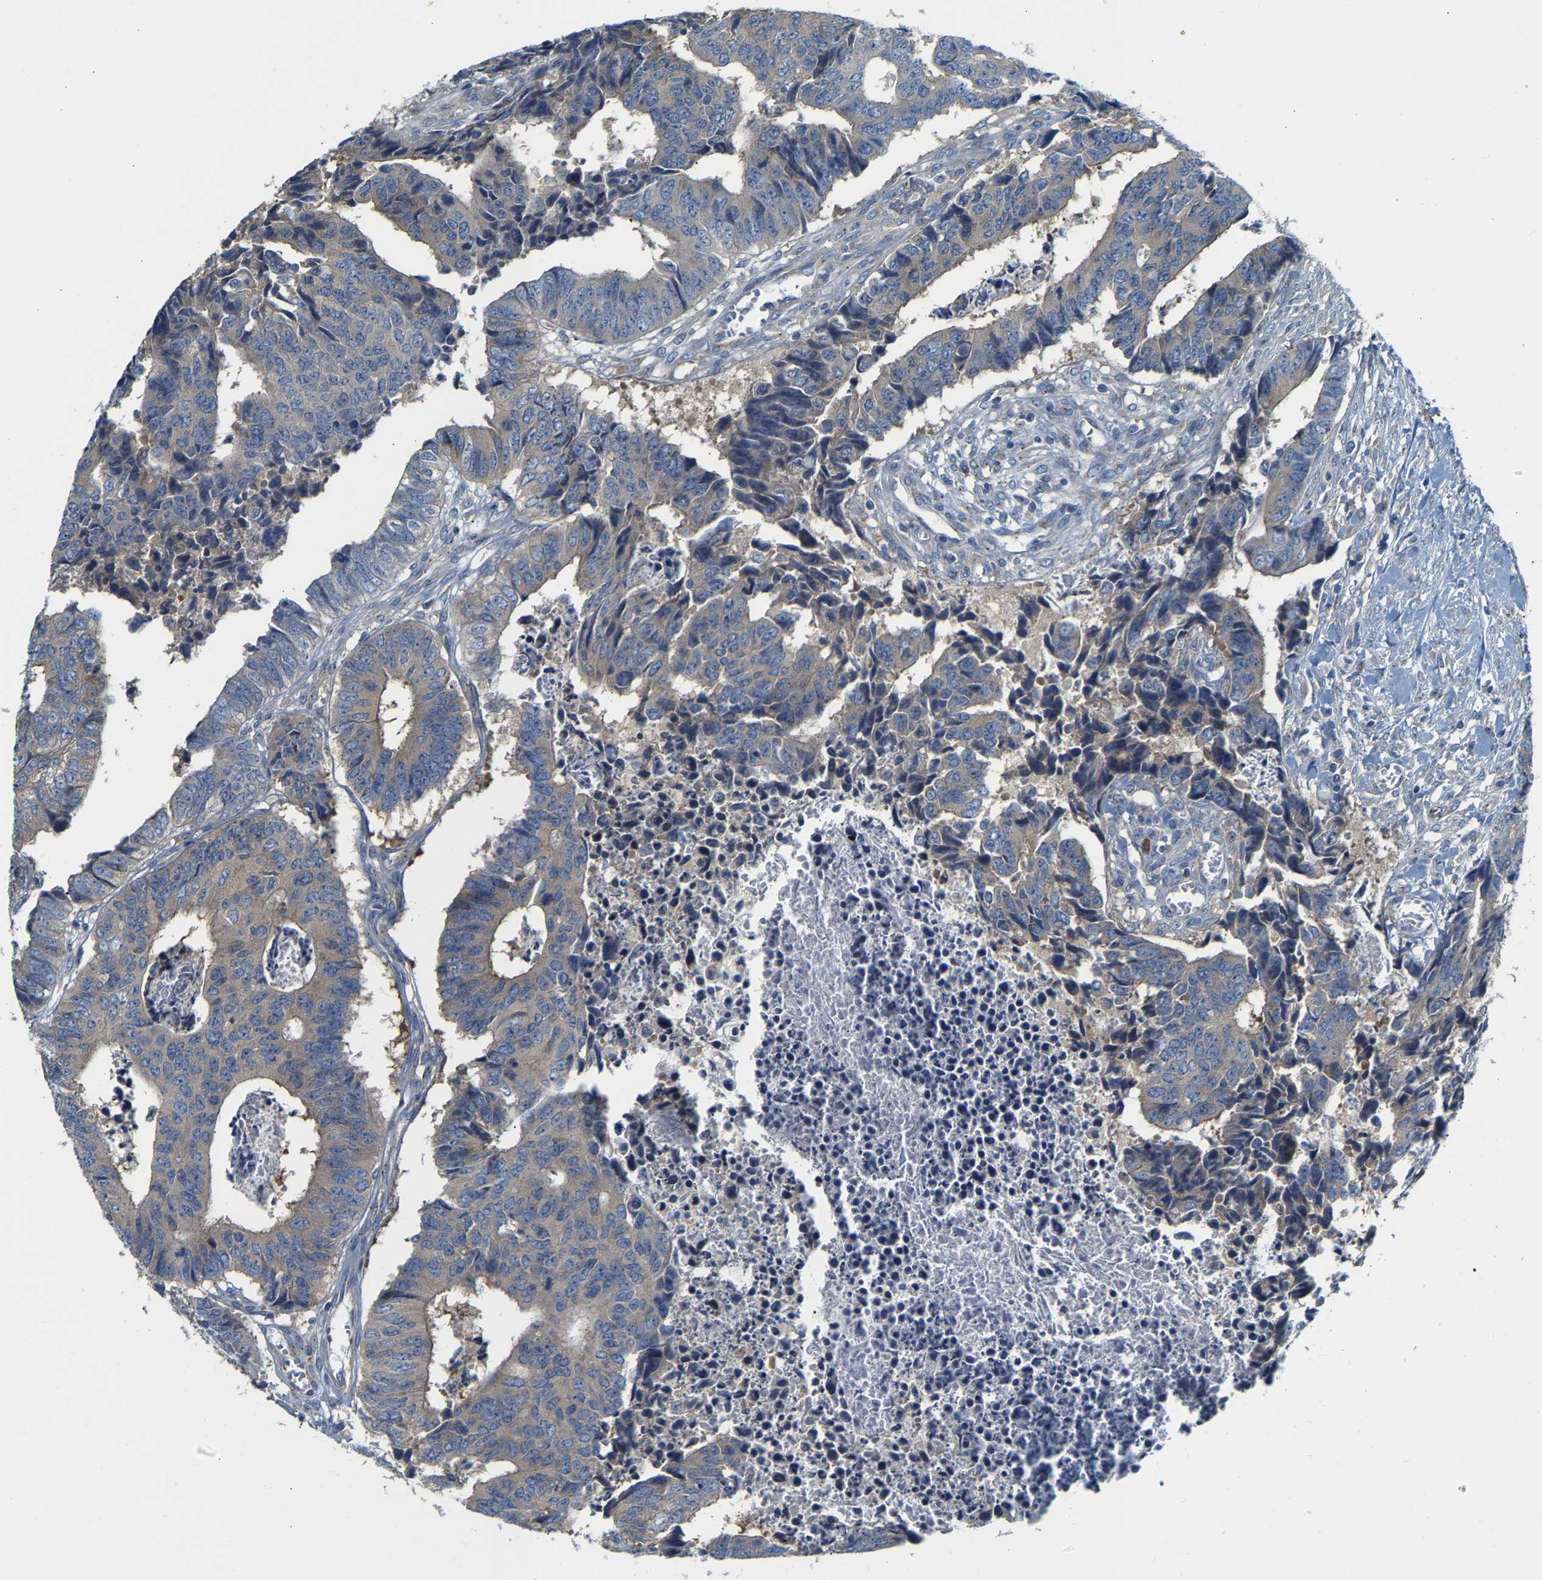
{"staining": {"intensity": "weak", "quantity": "25%-75%", "location": "cytoplasmic/membranous"}, "tissue": "colorectal cancer", "cell_type": "Tumor cells", "image_type": "cancer", "snomed": [{"axis": "morphology", "description": "Adenocarcinoma, NOS"}, {"axis": "topography", "description": "Rectum"}], "caption": "Colorectal cancer (adenocarcinoma) was stained to show a protein in brown. There is low levels of weak cytoplasmic/membranous positivity in approximately 25%-75% of tumor cells.", "gene": "PCNT", "patient": {"sex": "male", "age": 84}}